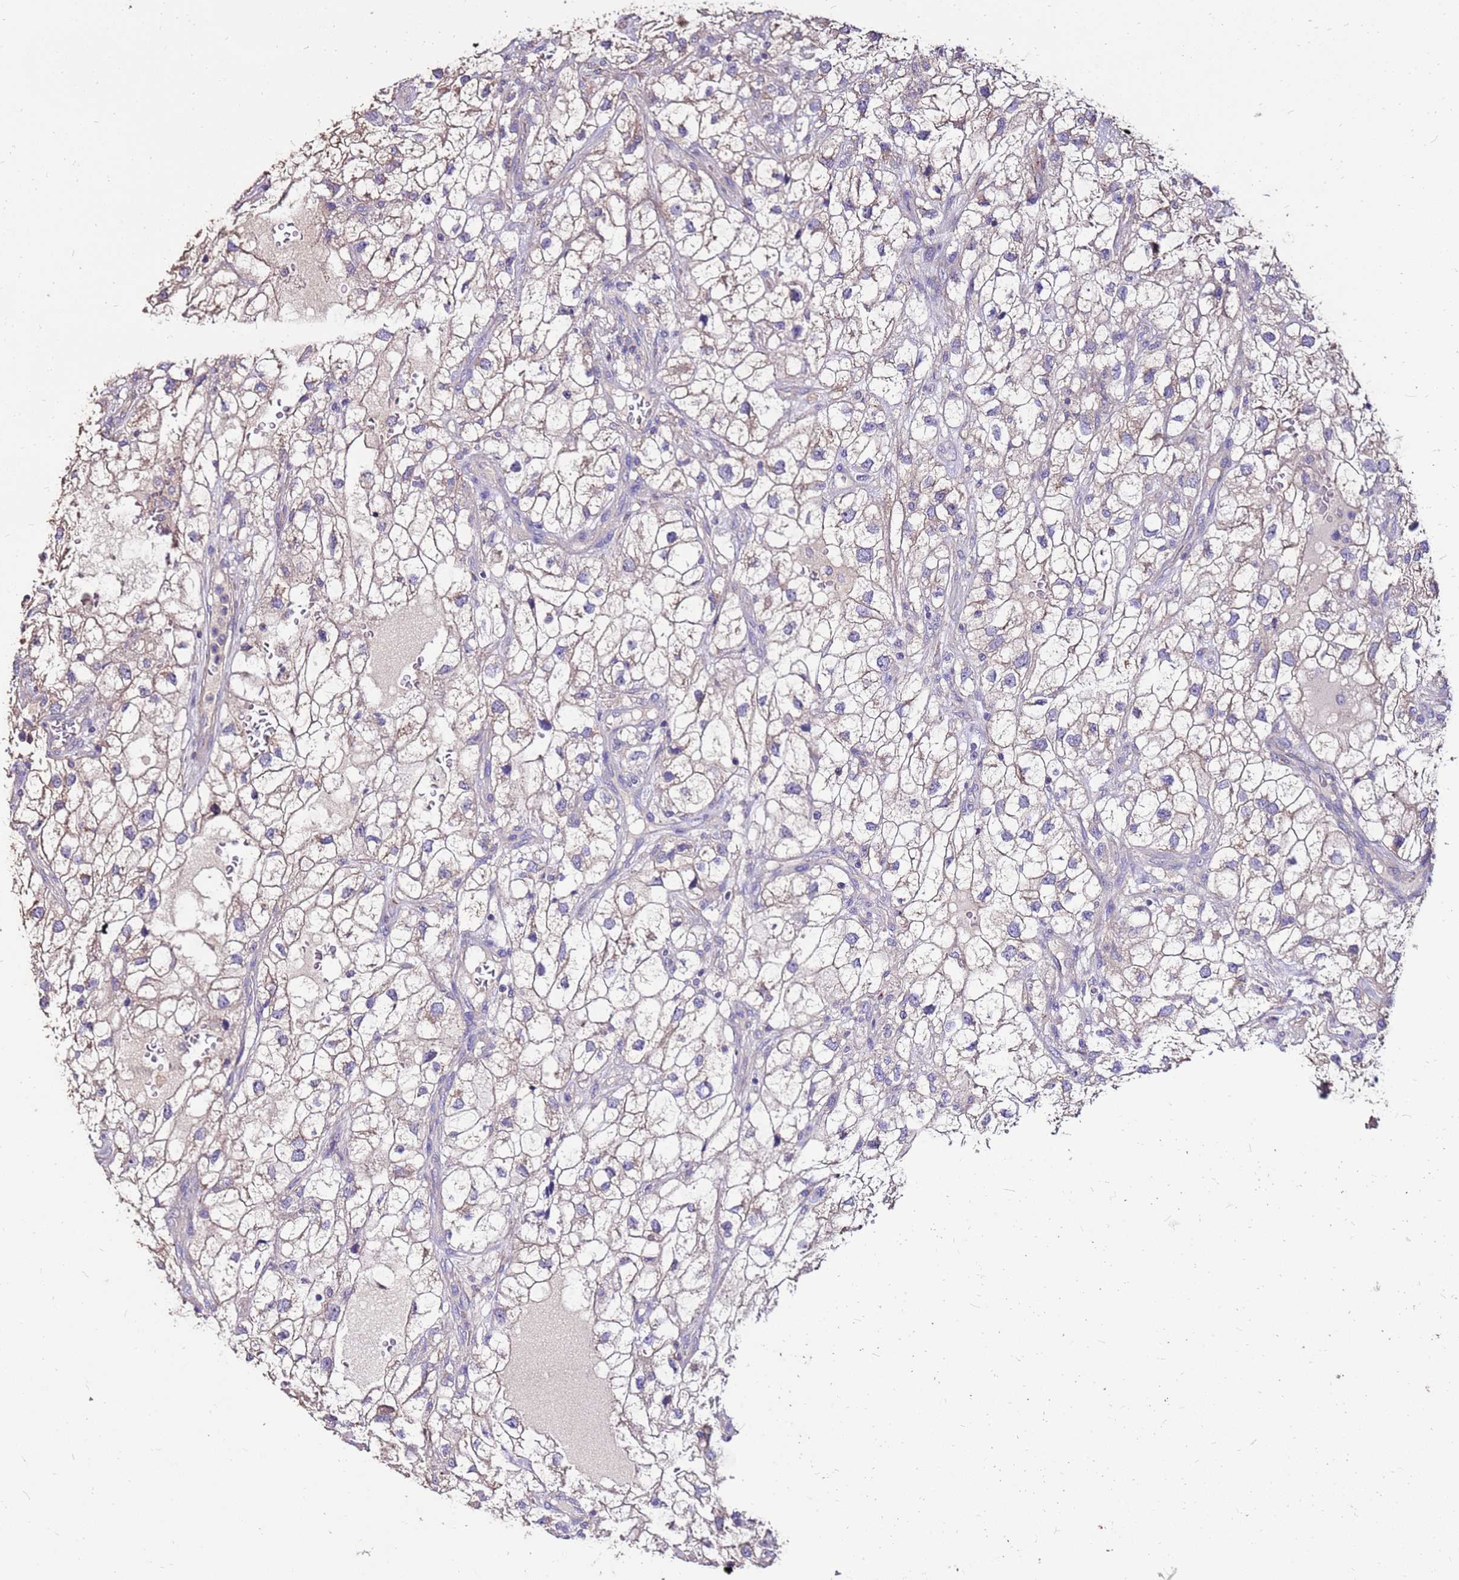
{"staining": {"intensity": "weak", "quantity": "25%-75%", "location": "cytoplasmic/membranous"}, "tissue": "renal cancer", "cell_type": "Tumor cells", "image_type": "cancer", "snomed": [{"axis": "morphology", "description": "Adenocarcinoma, NOS"}, {"axis": "topography", "description": "Kidney"}], "caption": "A photomicrograph showing weak cytoplasmic/membranous positivity in approximately 25%-75% of tumor cells in renal cancer, as visualized by brown immunohistochemical staining.", "gene": "EXD3", "patient": {"sex": "male", "age": 59}}